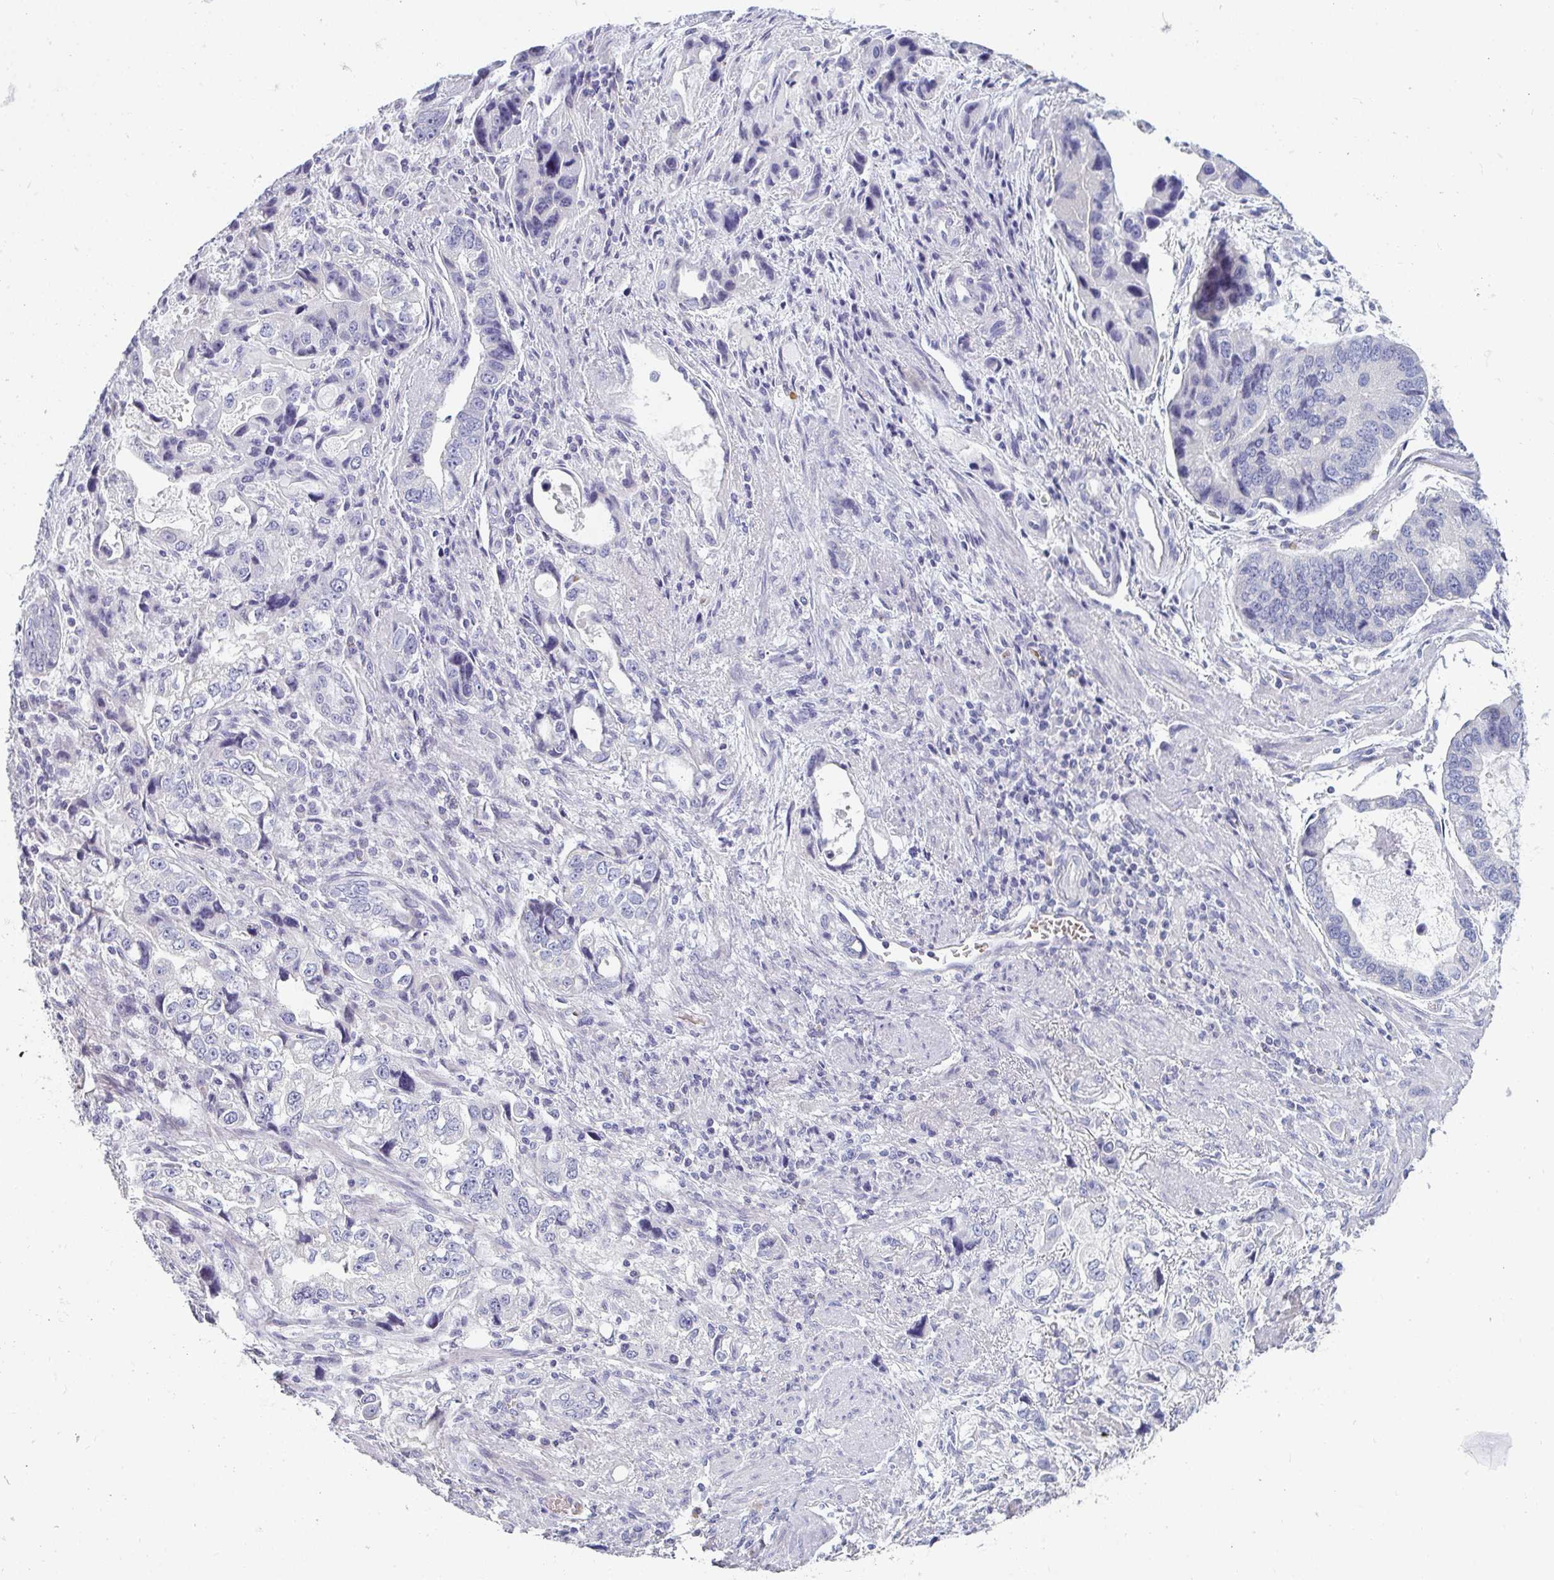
{"staining": {"intensity": "negative", "quantity": "none", "location": "none"}, "tissue": "stomach cancer", "cell_type": "Tumor cells", "image_type": "cancer", "snomed": [{"axis": "morphology", "description": "Adenocarcinoma, NOS"}, {"axis": "topography", "description": "Stomach, lower"}], "caption": "This is a photomicrograph of immunohistochemistry staining of stomach cancer, which shows no expression in tumor cells.", "gene": "SHB", "patient": {"sex": "female", "age": 93}}